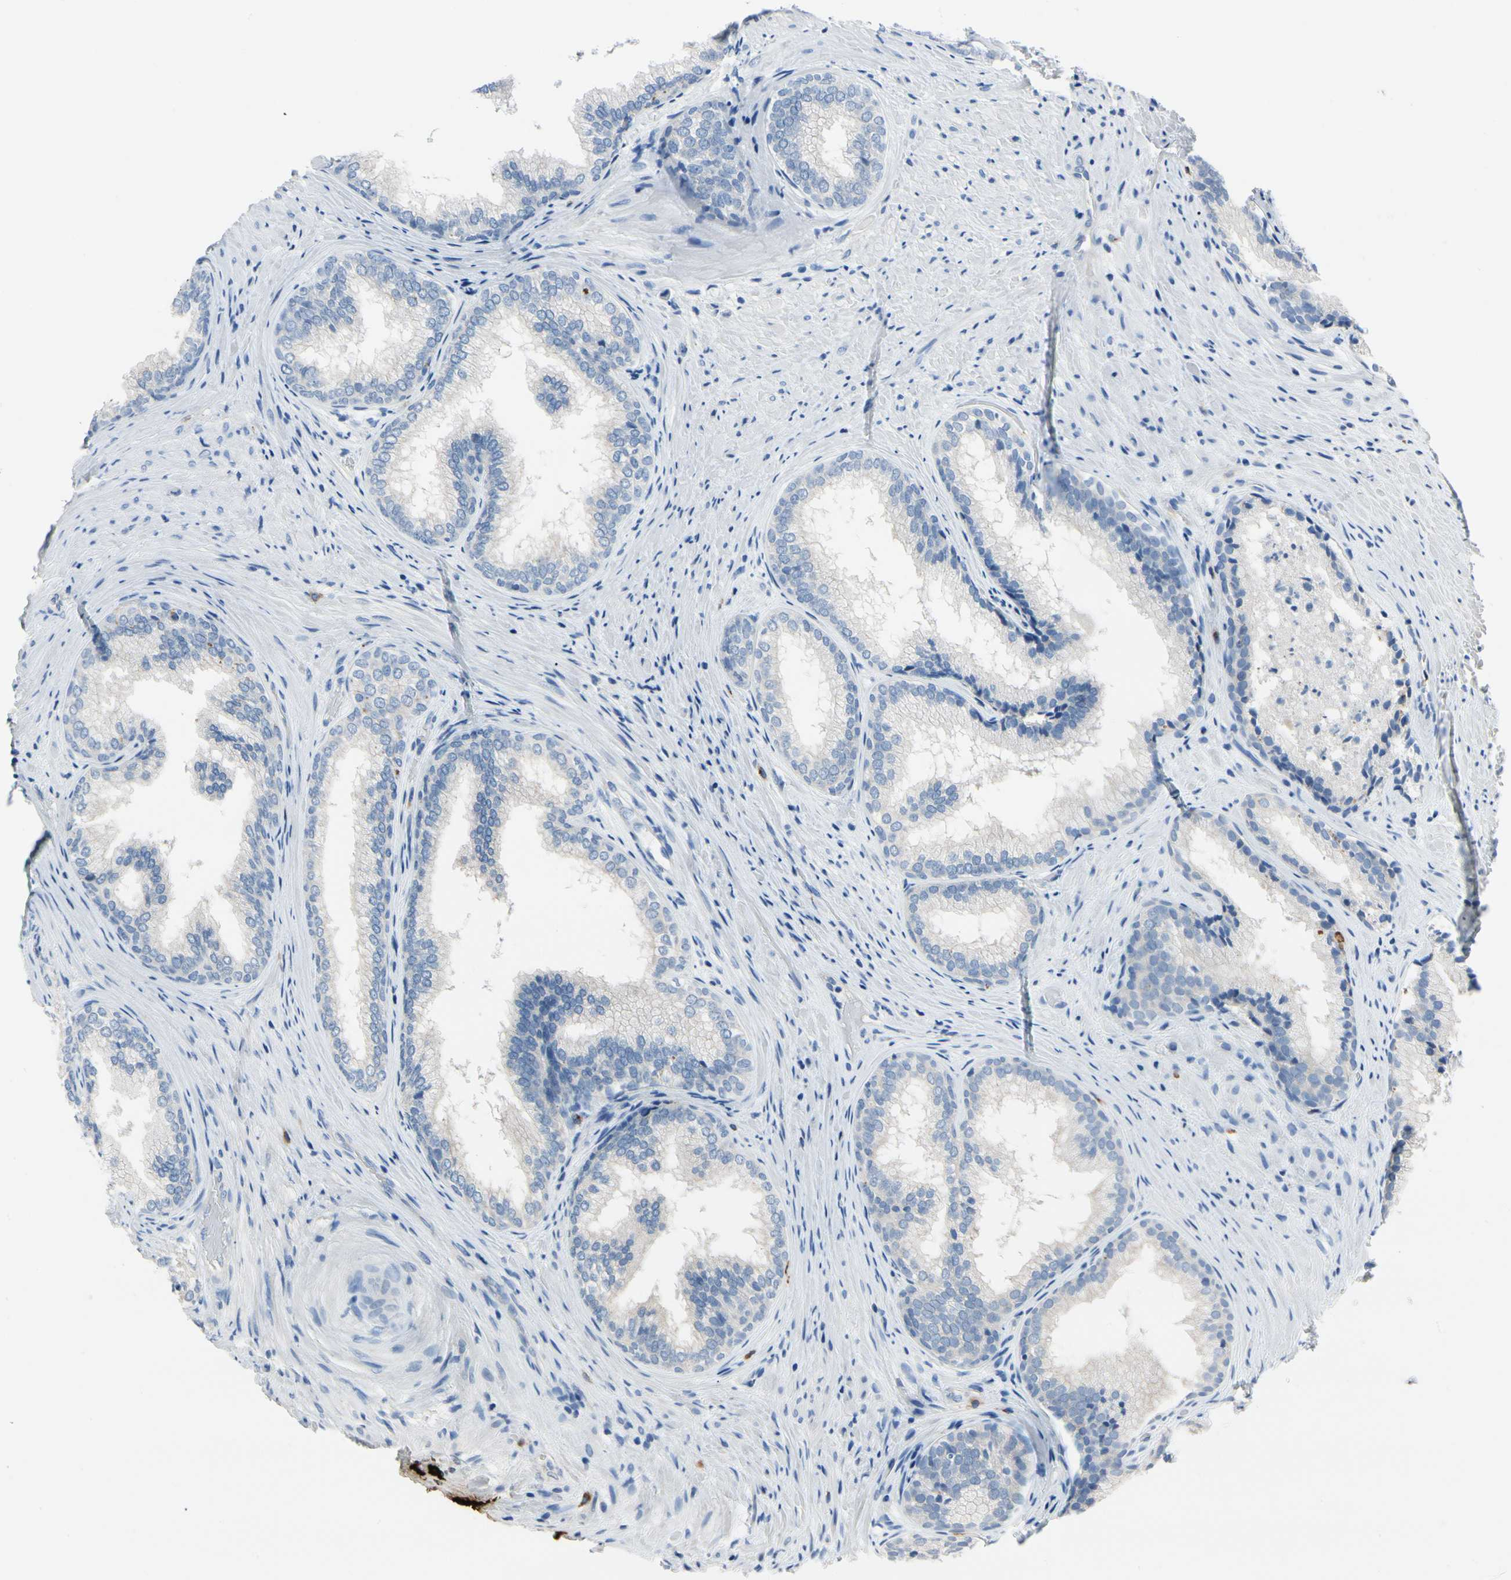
{"staining": {"intensity": "negative", "quantity": "none", "location": "none"}, "tissue": "prostate", "cell_type": "Glandular cells", "image_type": "normal", "snomed": [{"axis": "morphology", "description": "Normal tissue, NOS"}, {"axis": "topography", "description": "Prostate"}], "caption": "This is a photomicrograph of immunohistochemistry staining of unremarkable prostate, which shows no expression in glandular cells.", "gene": "CPA3", "patient": {"sex": "male", "age": 76}}